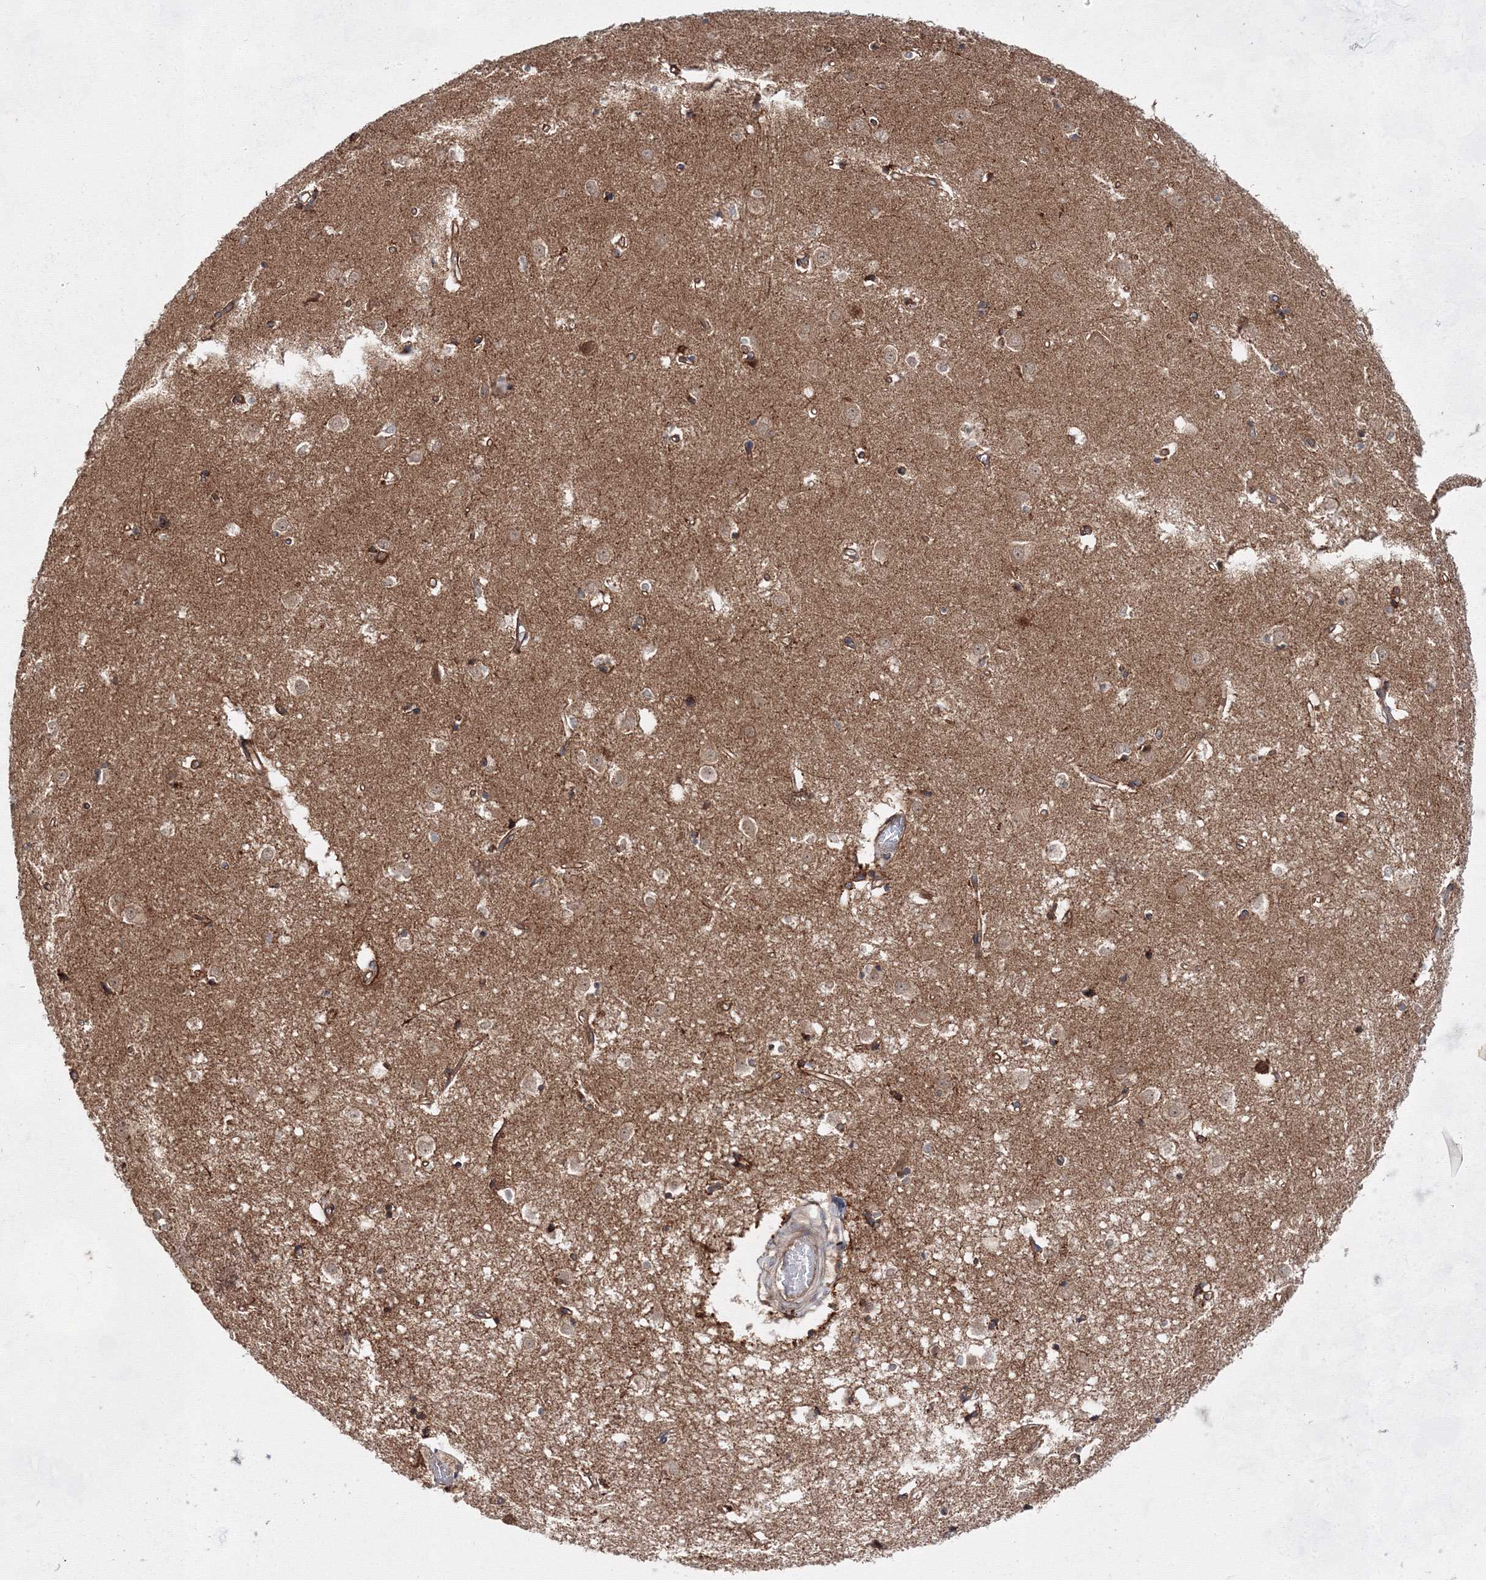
{"staining": {"intensity": "weak", "quantity": "25%-75%", "location": "cytoplasmic/membranous"}, "tissue": "caudate", "cell_type": "Glial cells", "image_type": "normal", "snomed": [{"axis": "morphology", "description": "Normal tissue, NOS"}, {"axis": "topography", "description": "Lateral ventricle wall"}], "caption": "A histopathology image showing weak cytoplasmic/membranous staining in about 25%-75% of glial cells in unremarkable caudate, as visualized by brown immunohistochemical staining.", "gene": "EXOC6", "patient": {"sex": "male", "age": 45}}